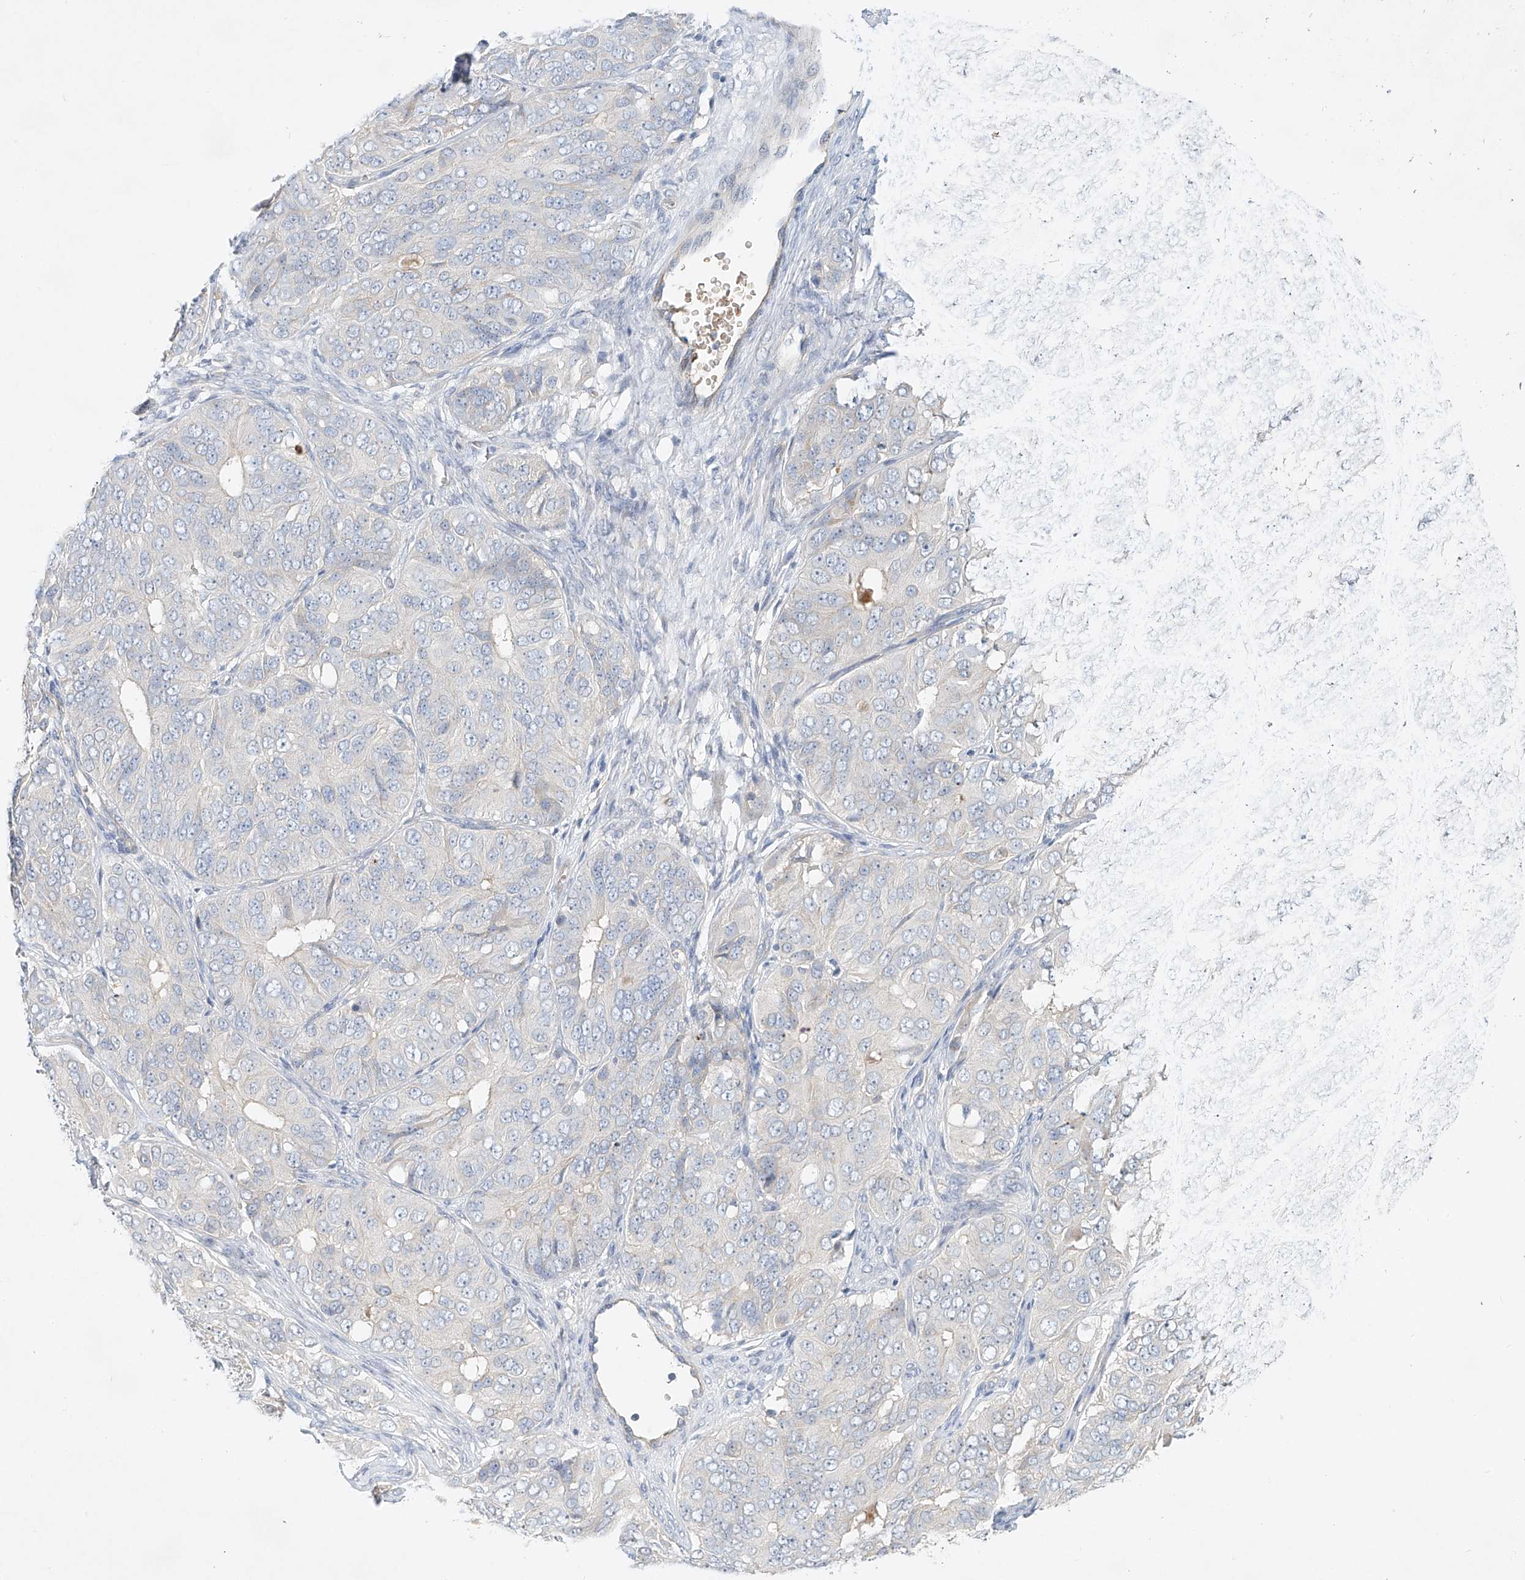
{"staining": {"intensity": "negative", "quantity": "none", "location": "none"}, "tissue": "ovarian cancer", "cell_type": "Tumor cells", "image_type": "cancer", "snomed": [{"axis": "morphology", "description": "Carcinoma, endometroid"}, {"axis": "topography", "description": "Ovary"}], "caption": "Endometroid carcinoma (ovarian) stained for a protein using immunohistochemistry (IHC) reveals no staining tumor cells.", "gene": "SYTL3", "patient": {"sex": "female", "age": 51}}